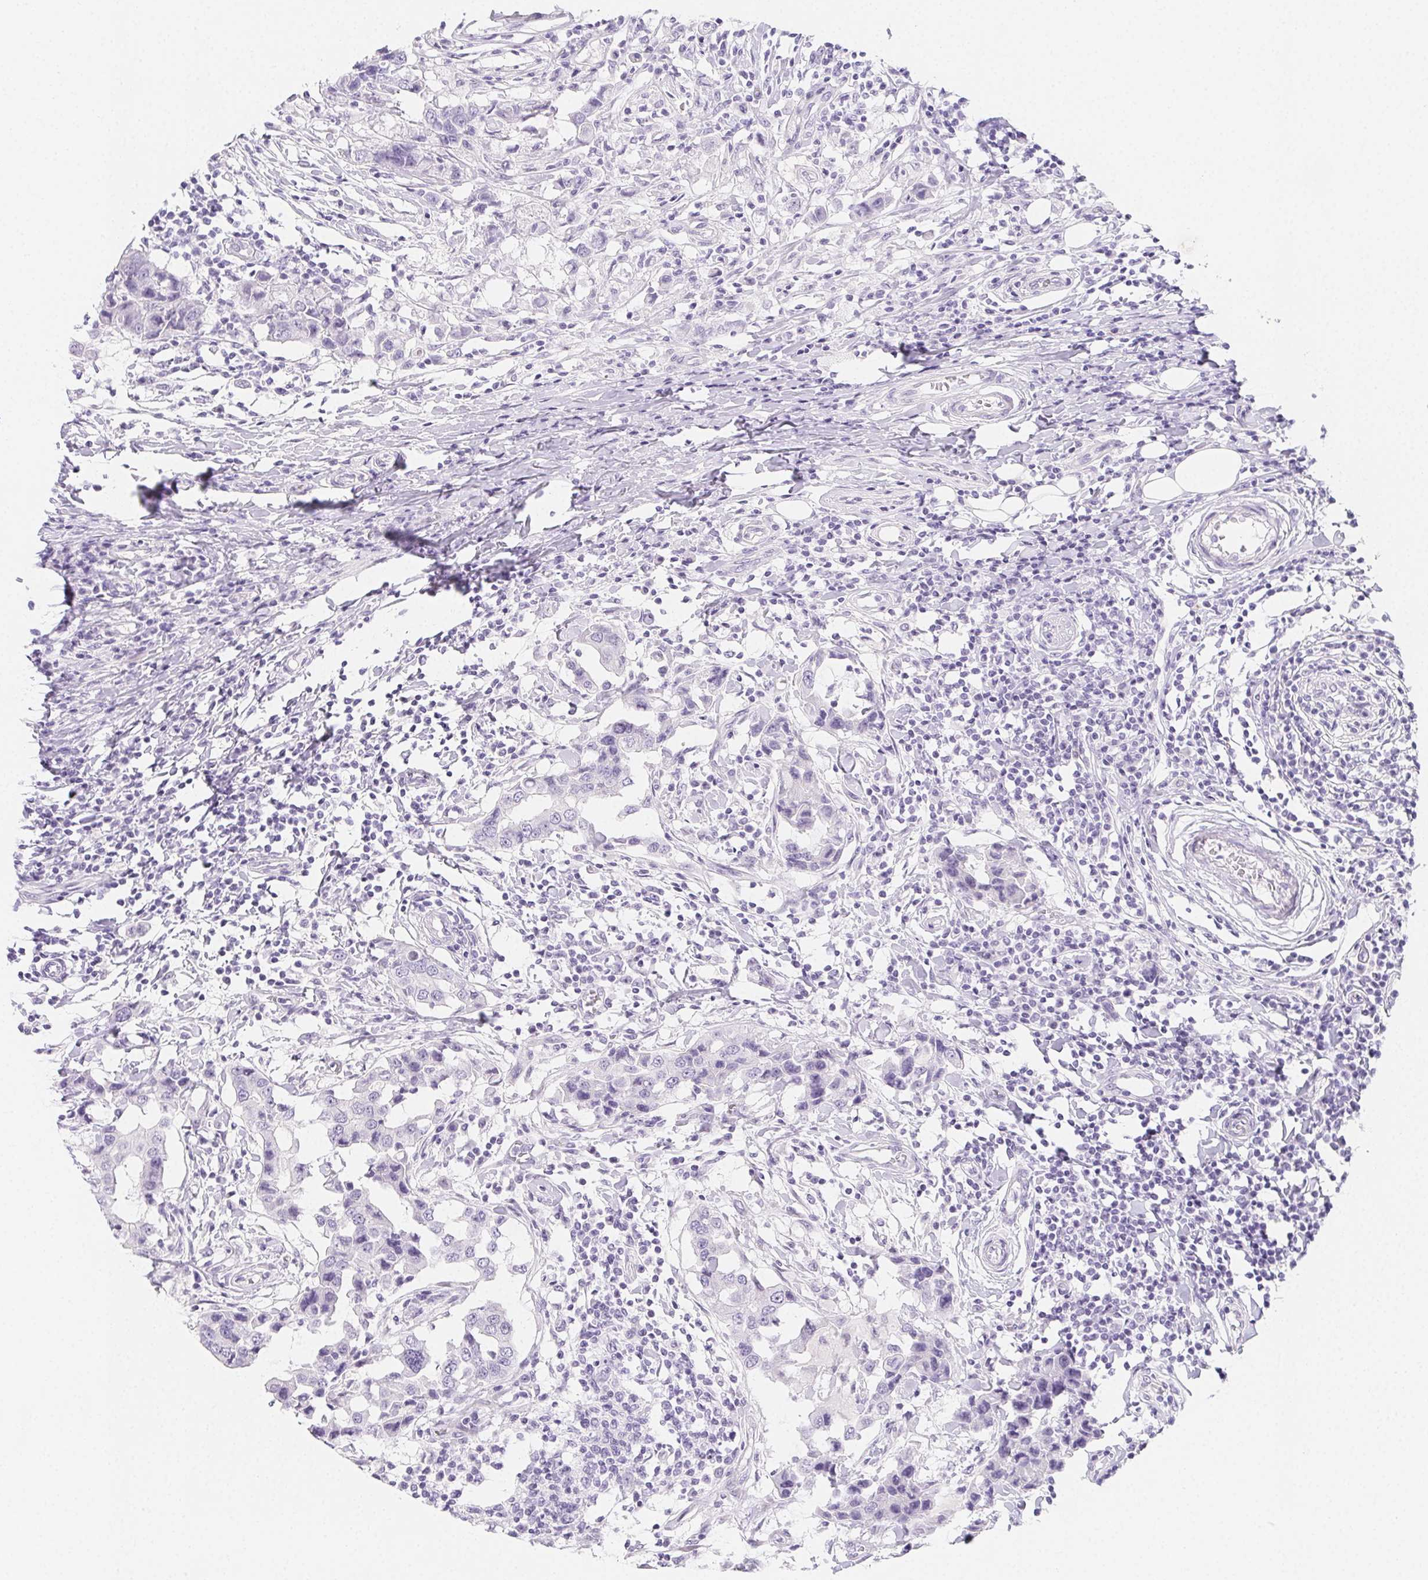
{"staining": {"intensity": "negative", "quantity": "none", "location": "none"}, "tissue": "breast cancer", "cell_type": "Tumor cells", "image_type": "cancer", "snomed": [{"axis": "morphology", "description": "Duct carcinoma"}, {"axis": "topography", "description": "Breast"}], "caption": "Immunohistochemistry histopathology image of breast infiltrating ductal carcinoma stained for a protein (brown), which exhibits no positivity in tumor cells.", "gene": "ZBBX", "patient": {"sex": "female", "age": 27}}